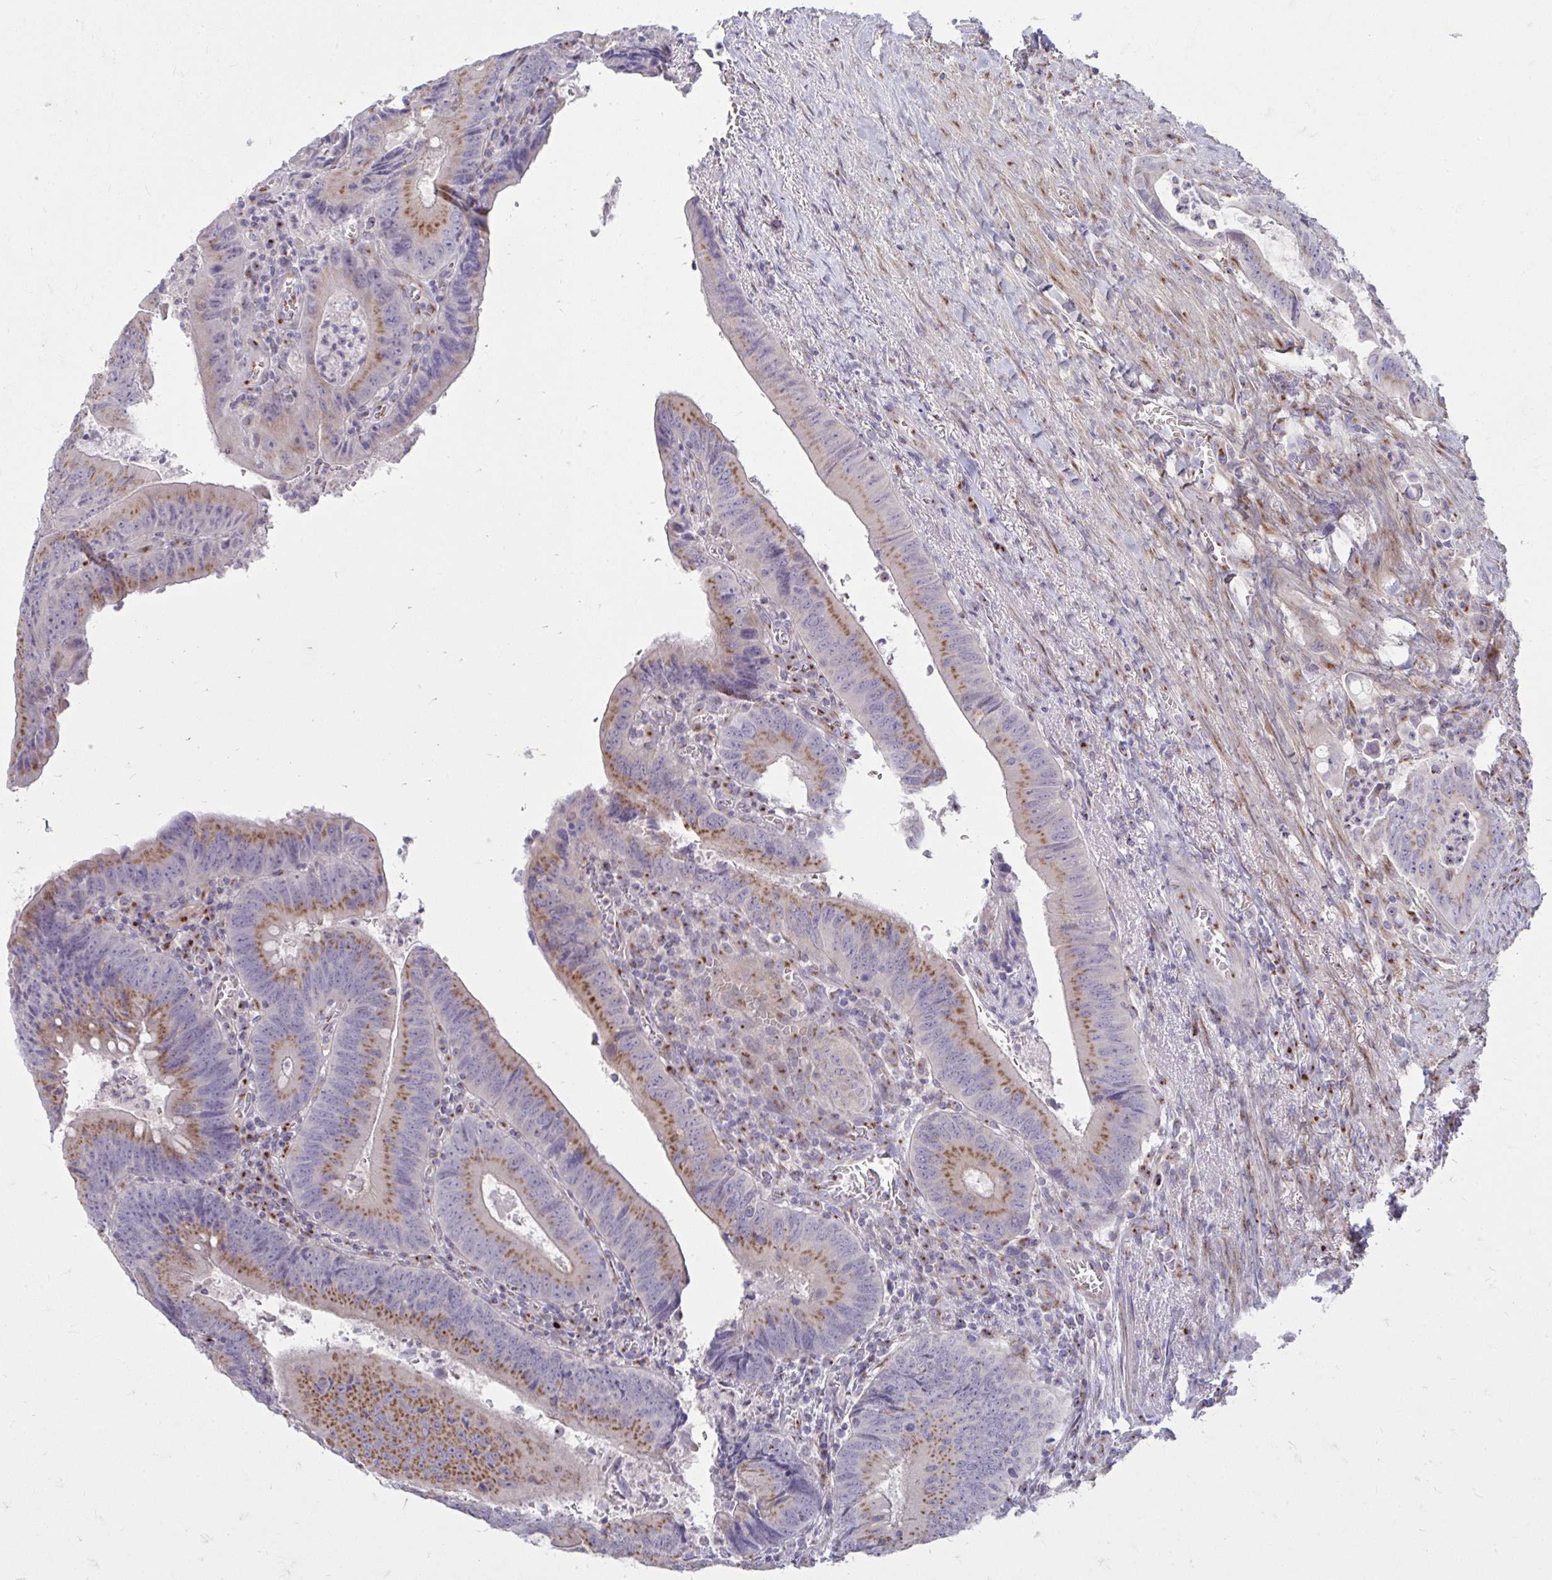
{"staining": {"intensity": "moderate", "quantity": ">75%", "location": "cytoplasmic/membranous"}, "tissue": "colorectal cancer", "cell_type": "Tumor cells", "image_type": "cancer", "snomed": [{"axis": "morphology", "description": "Adenocarcinoma, NOS"}, {"axis": "topography", "description": "Rectum"}], "caption": "Colorectal adenocarcinoma tissue shows moderate cytoplasmic/membranous positivity in approximately >75% of tumor cells", "gene": "RAB6B", "patient": {"sex": "female", "age": 72}}